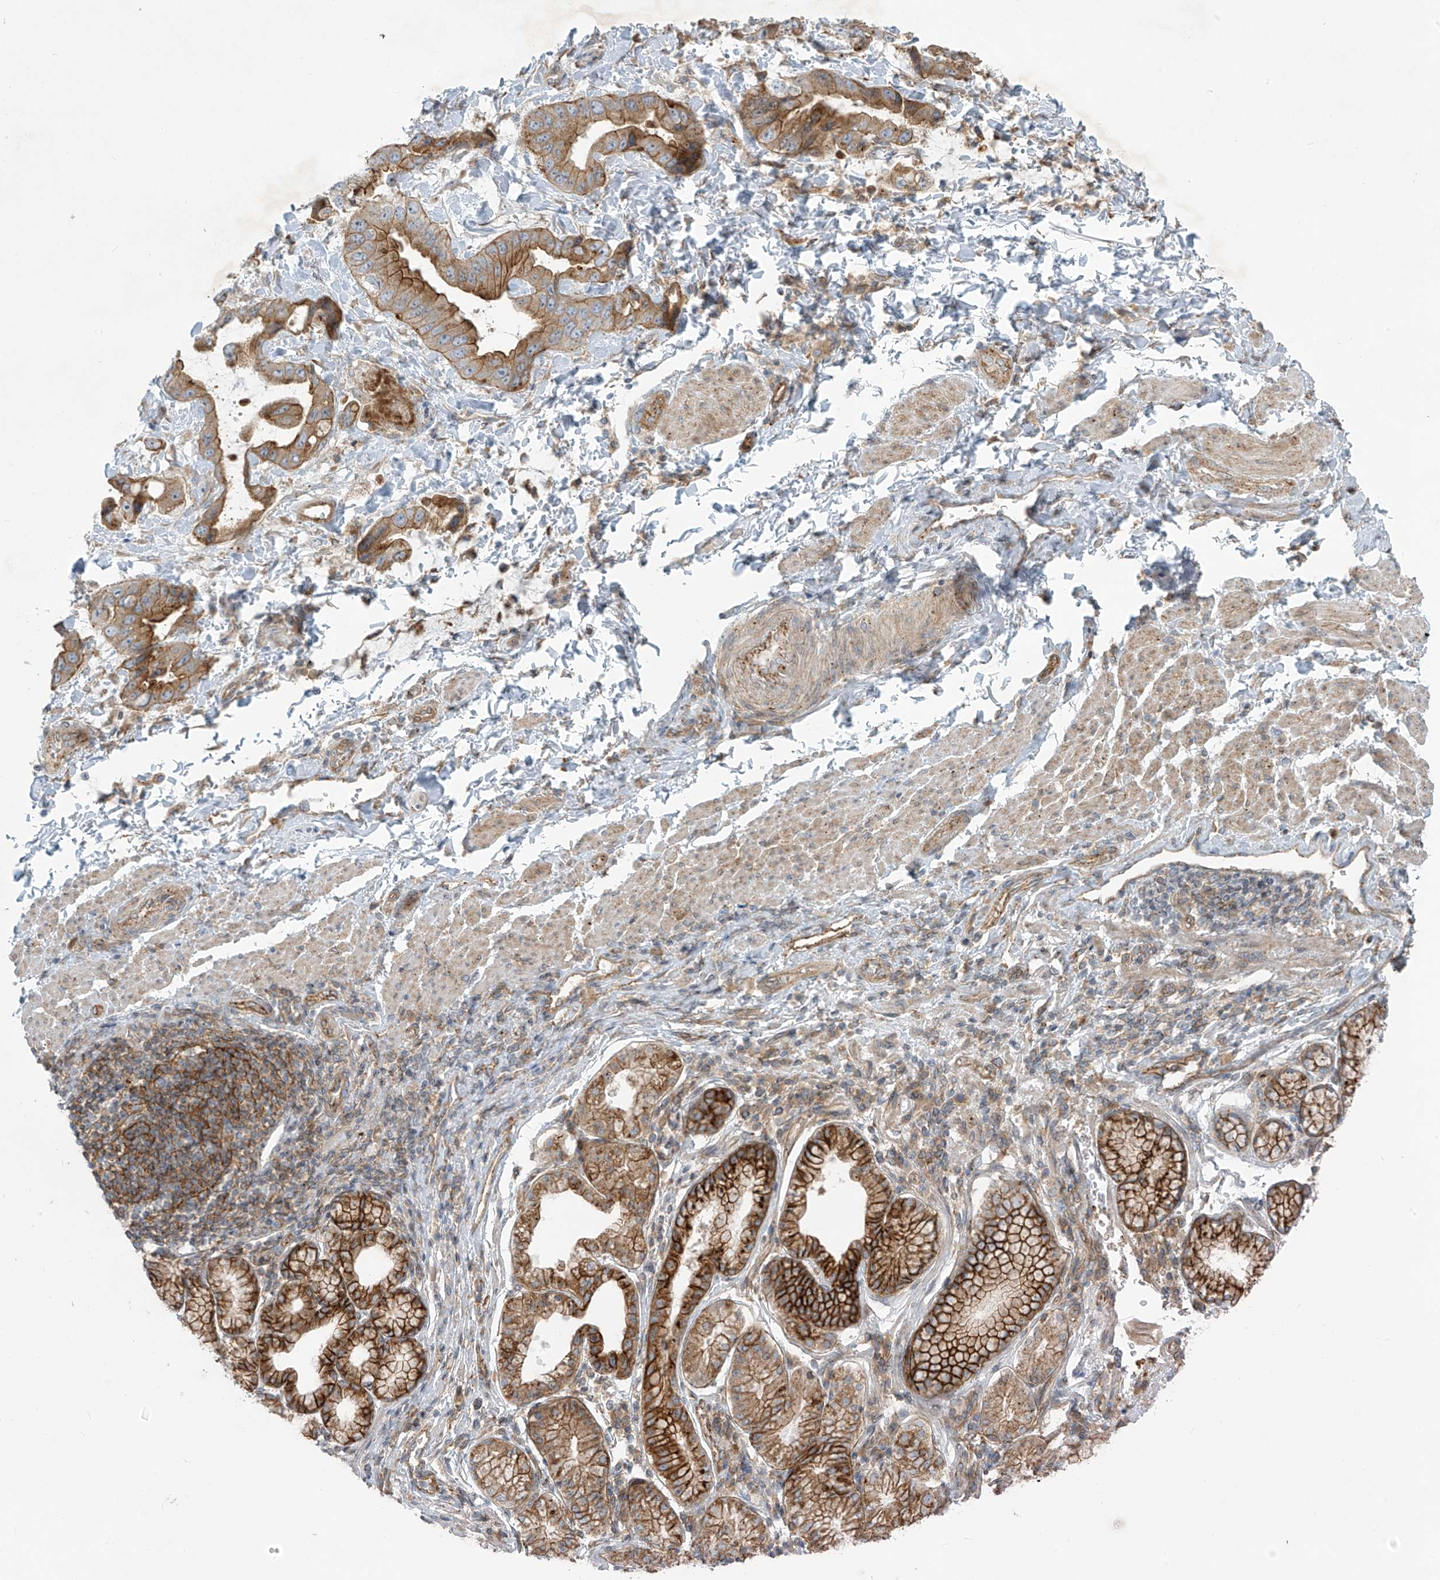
{"staining": {"intensity": "strong", "quantity": "25%-75%", "location": "cytoplasmic/membranous"}, "tissue": "stomach cancer", "cell_type": "Tumor cells", "image_type": "cancer", "snomed": [{"axis": "morphology", "description": "Adenocarcinoma, NOS"}, {"axis": "topography", "description": "Stomach"}], "caption": "Protein expression by IHC displays strong cytoplasmic/membranous staining in approximately 25%-75% of tumor cells in stomach cancer.", "gene": "LZTS3", "patient": {"sex": "male", "age": 62}}